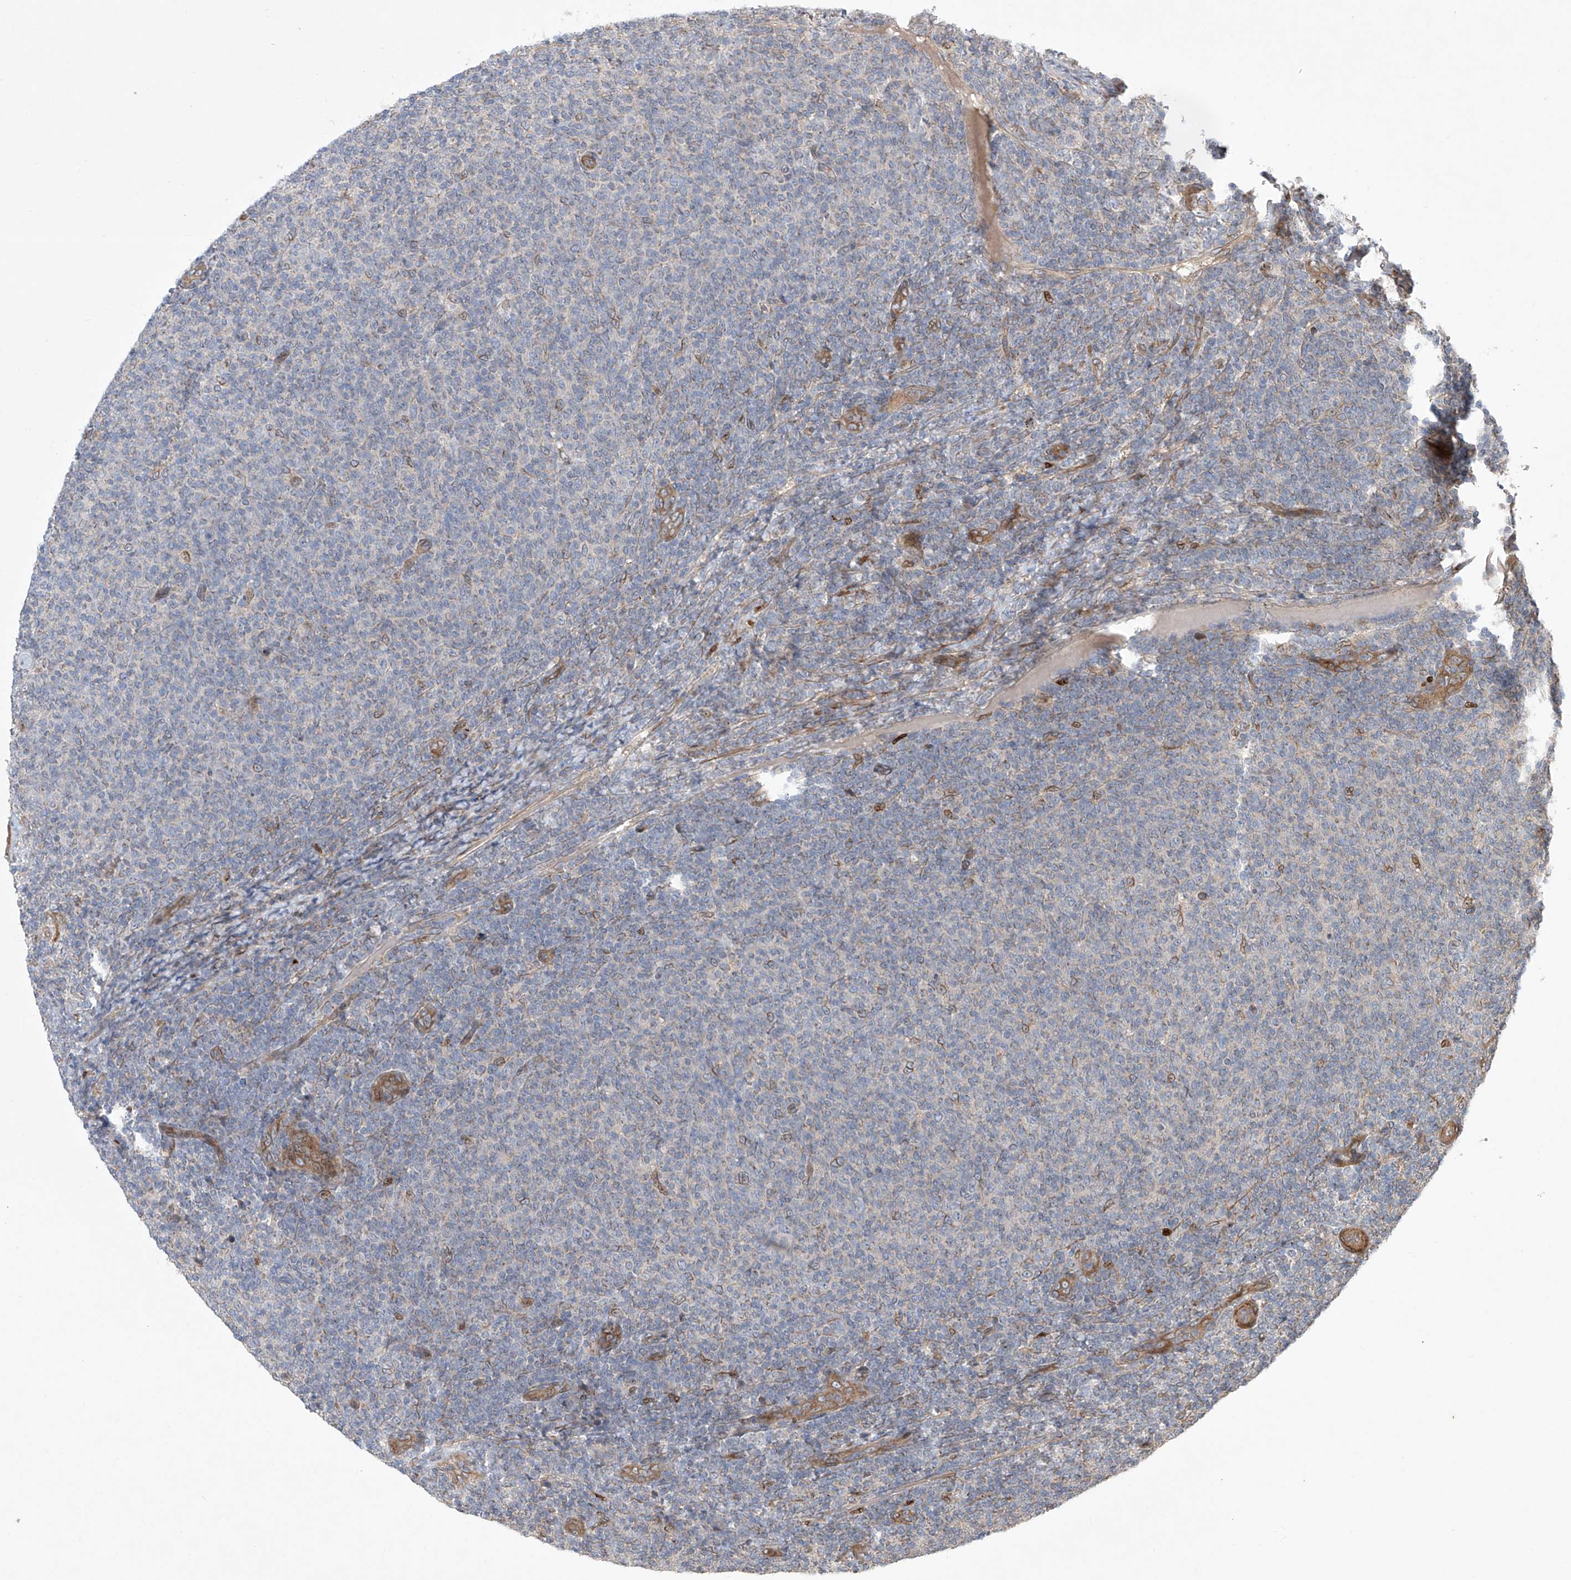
{"staining": {"intensity": "negative", "quantity": "none", "location": "none"}, "tissue": "lymphoma", "cell_type": "Tumor cells", "image_type": "cancer", "snomed": [{"axis": "morphology", "description": "Malignant lymphoma, non-Hodgkin's type, Low grade"}, {"axis": "topography", "description": "Lymph node"}], "caption": "IHC of human lymphoma displays no positivity in tumor cells.", "gene": "KLC4", "patient": {"sex": "male", "age": 66}}